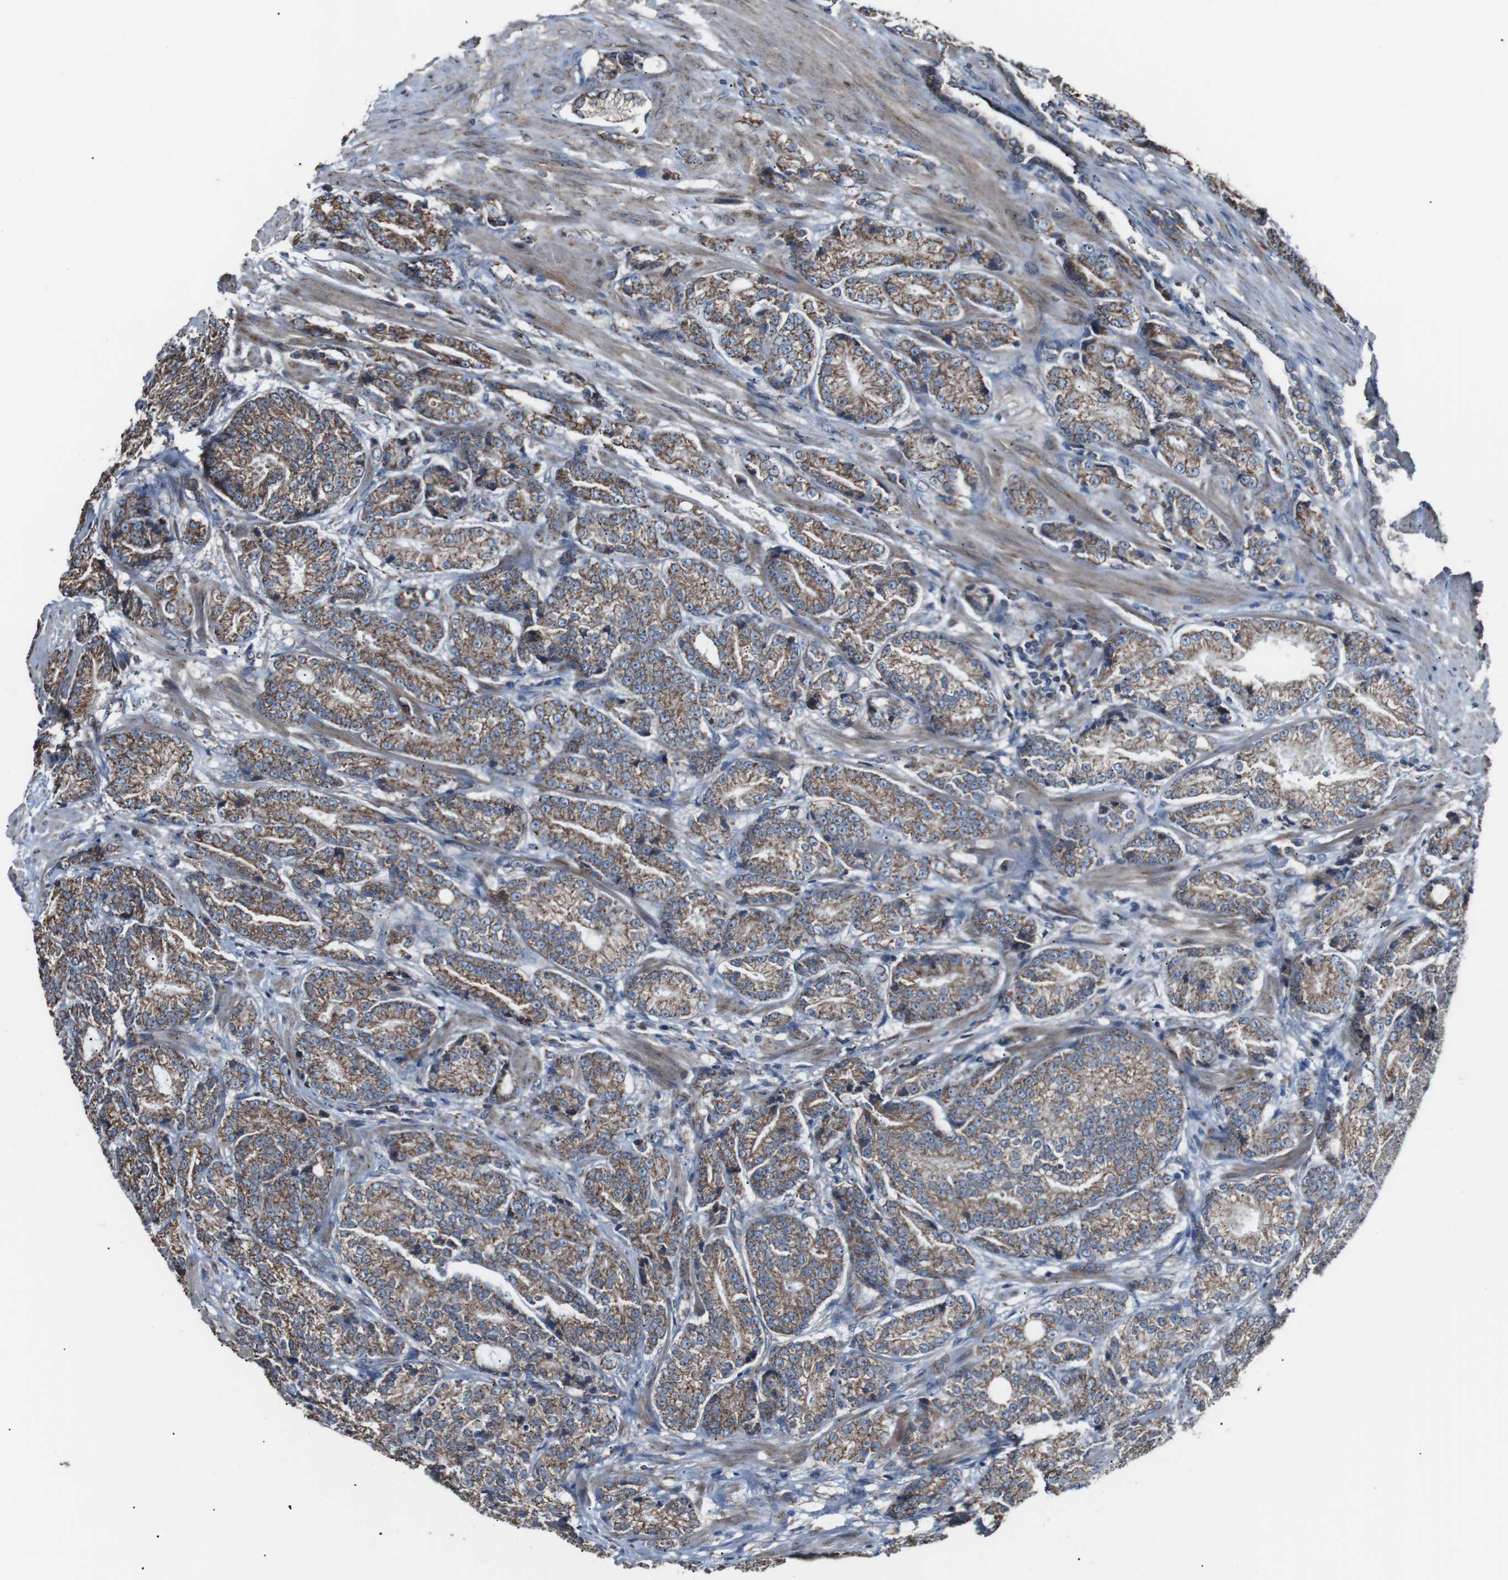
{"staining": {"intensity": "moderate", "quantity": ">75%", "location": "cytoplasmic/membranous"}, "tissue": "prostate cancer", "cell_type": "Tumor cells", "image_type": "cancer", "snomed": [{"axis": "morphology", "description": "Adenocarcinoma, High grade"}, {"axis": "topography", "description": "Prostate"}], "caption": "This is an image of IHC staining of prostate cancer (high-grade adenocarcinoma), which shows moderate positivity in the cytoplasmic/membranous of tumor cells.", "gene": "CISD2", "patient": {"sex": "male", "age": 61}}